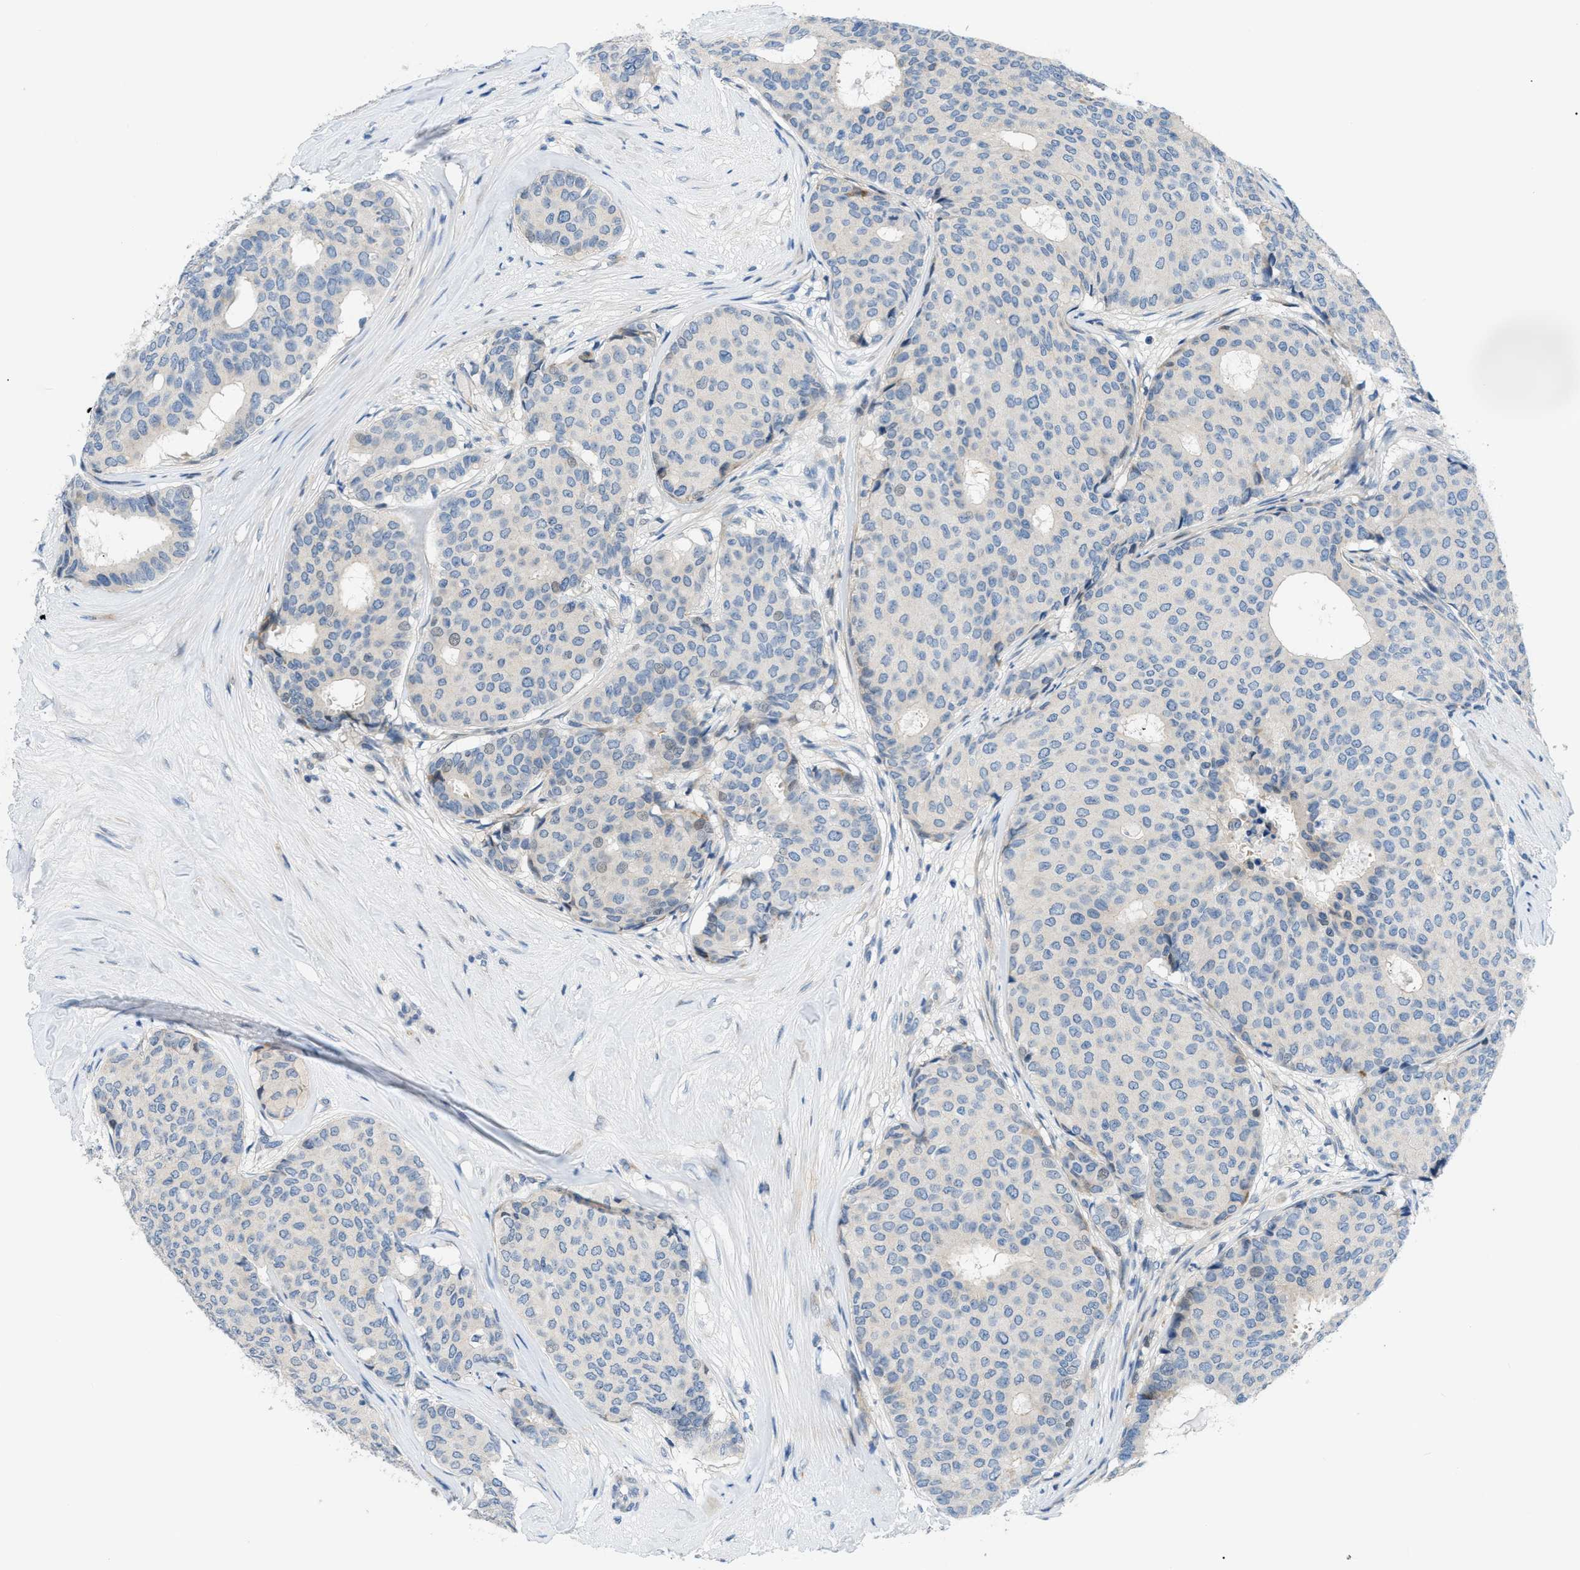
{"staining": {"intensity": "negative", "quantity": "none", "location": "none"}, "tissue": "breast cancer", "cell_type": "Tumor cells", "image_type": "cancer", "snomed": [{"axis": "morphology", "description": "Duct carcinoma"}, {"axis": "topography", "description": "Breast"}], "caption": "Immunohistochemical staining of human breast infiltrating ductal carcinoma exhibits no significant expression in tumor cells.", "gene": "FDCSP", "patient": {"sex": "female", "age": 75}}